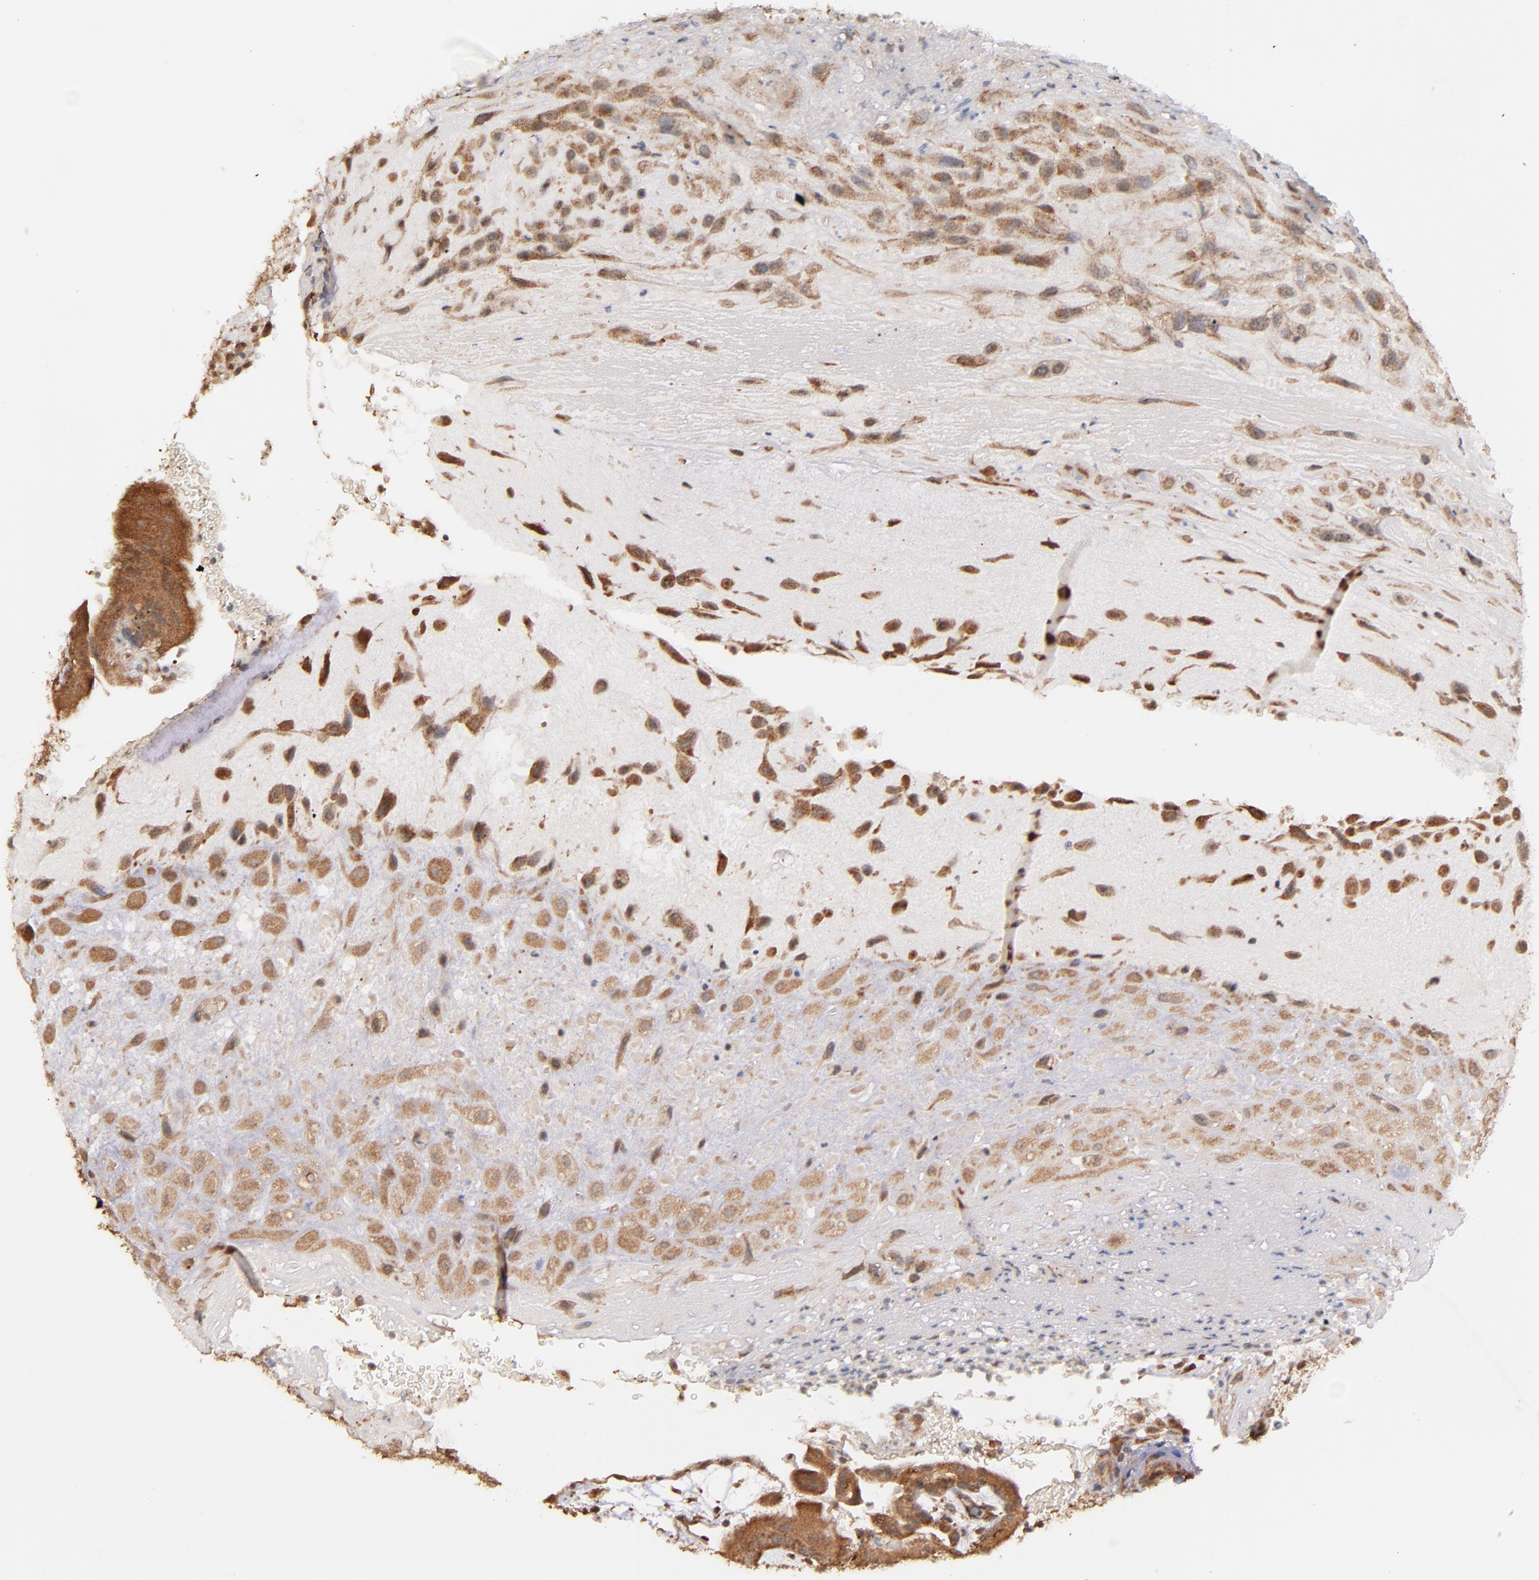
{"staining": {"intensity": "moderate", "quantity": ">75%", "location": "cytoplasmic/membranous"}, "tissue": "placenta", "cell_type": "Decidual cells", "image_type": "normal", "snomed": [{"axis": "morphology", "description": "Normal tissue, NOS"}, {"axis": "topography", "description": "Placenta"}], "caption": "Protein expression analysis of benign human placenta reveals moderate cytoplasmic/membranous positivity in approximately >75% of decidual cells. The protein is shown in brown color, while the nuclei are stained blue.", "gene": "SHC1", "patient": {"sex": "female", "age": 19}}